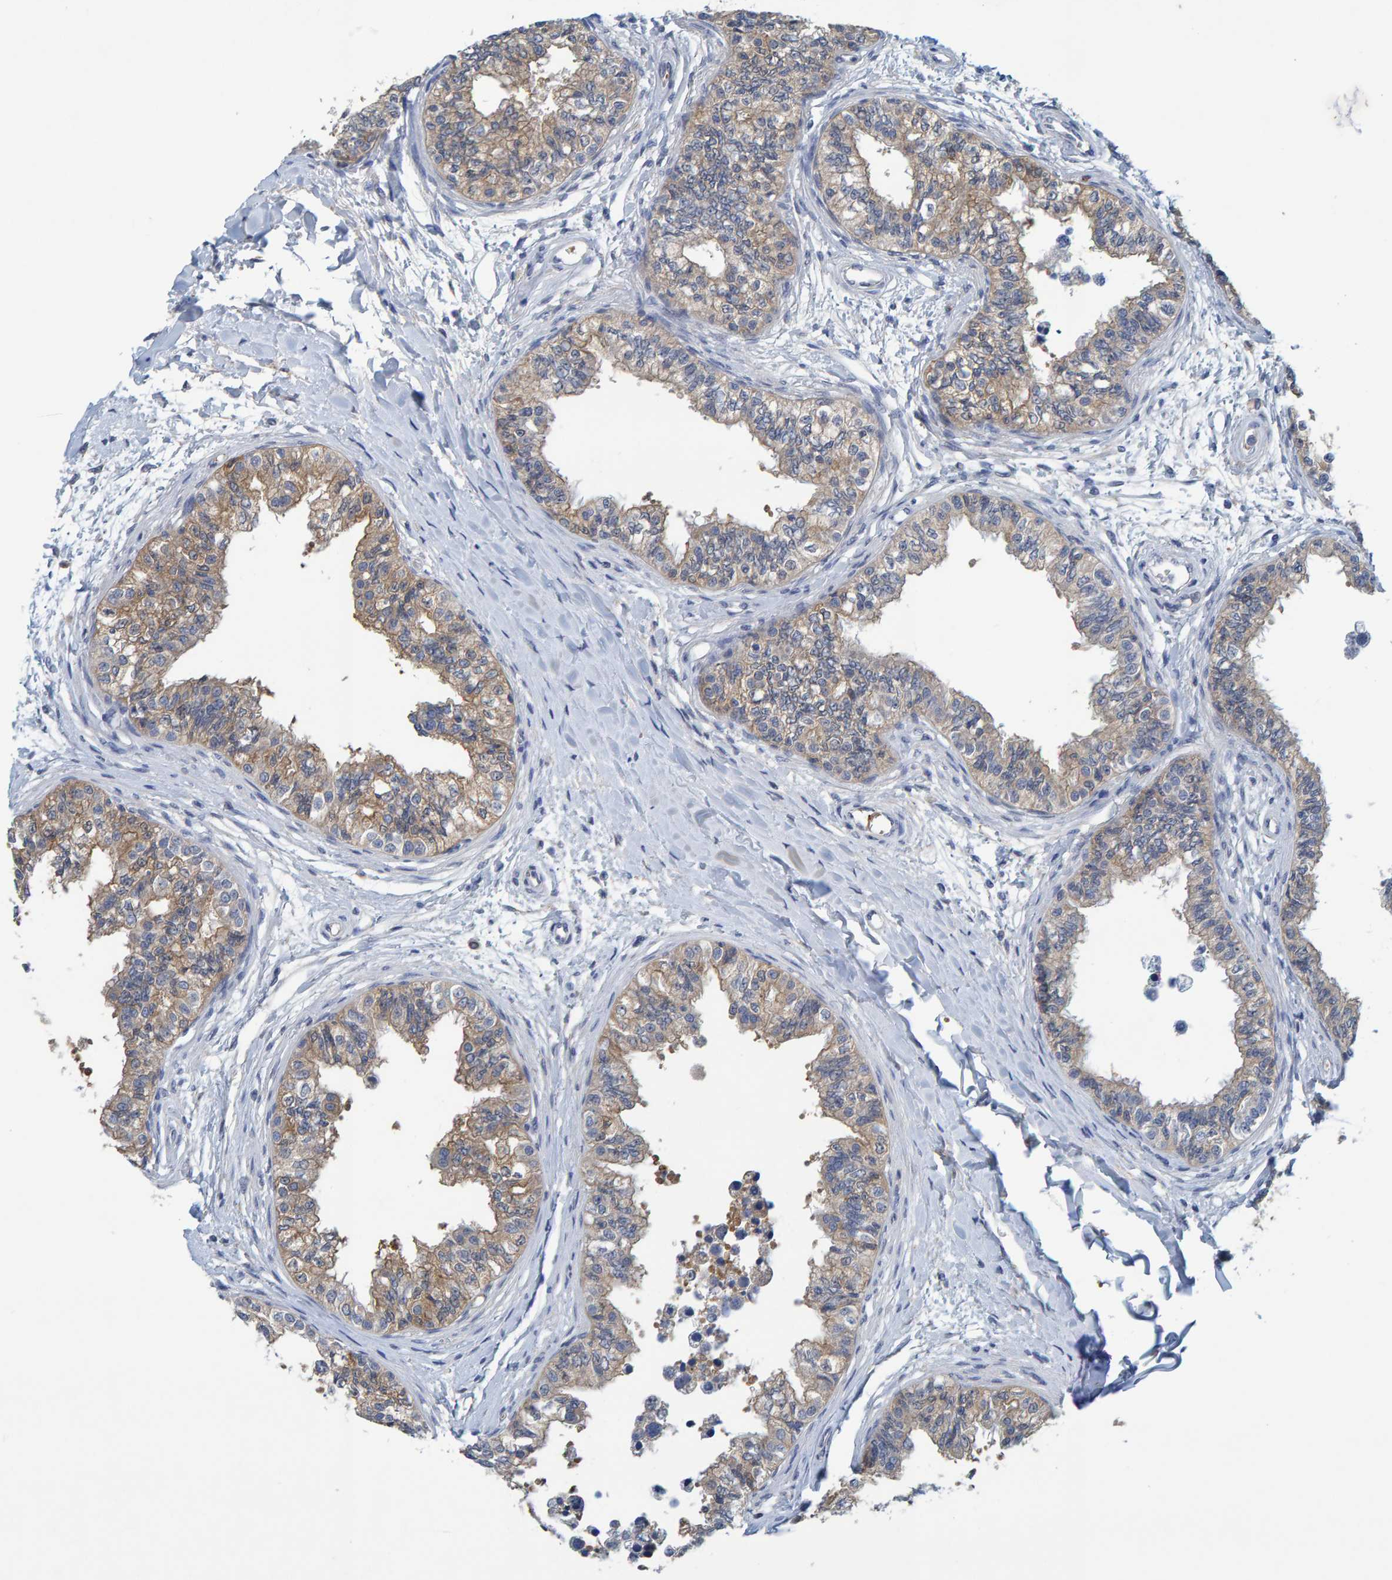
{"staining": {"intensity": "weak", "quantity": "25%-75%", "location": "cytoplasmic/membranous"}, "tissue": "epididymis", "cell_type": "Glandular cells", "image_type": "normal", "snomed": [{"axis": "morphology", "description": "Normal tissue, NOS"}, {"axis": "morphology", "description": "Adenocarcinoma, metastatic, NOS"}, {"axis": "topography", "description": "Testis"}, {"axis": "topography", "description": "Epididymis"}], "caption": "Glandular cells exhibit low levels of weak cytoplasmic/membranous expression in approximately 25%-75% of cells in benign epididymis. Immunohistochemistry (ihc) stains the protein in brown and the nuclei are stained blue.", "gene": "ALAD", "patient": {"sex": "male", "age": 26}}